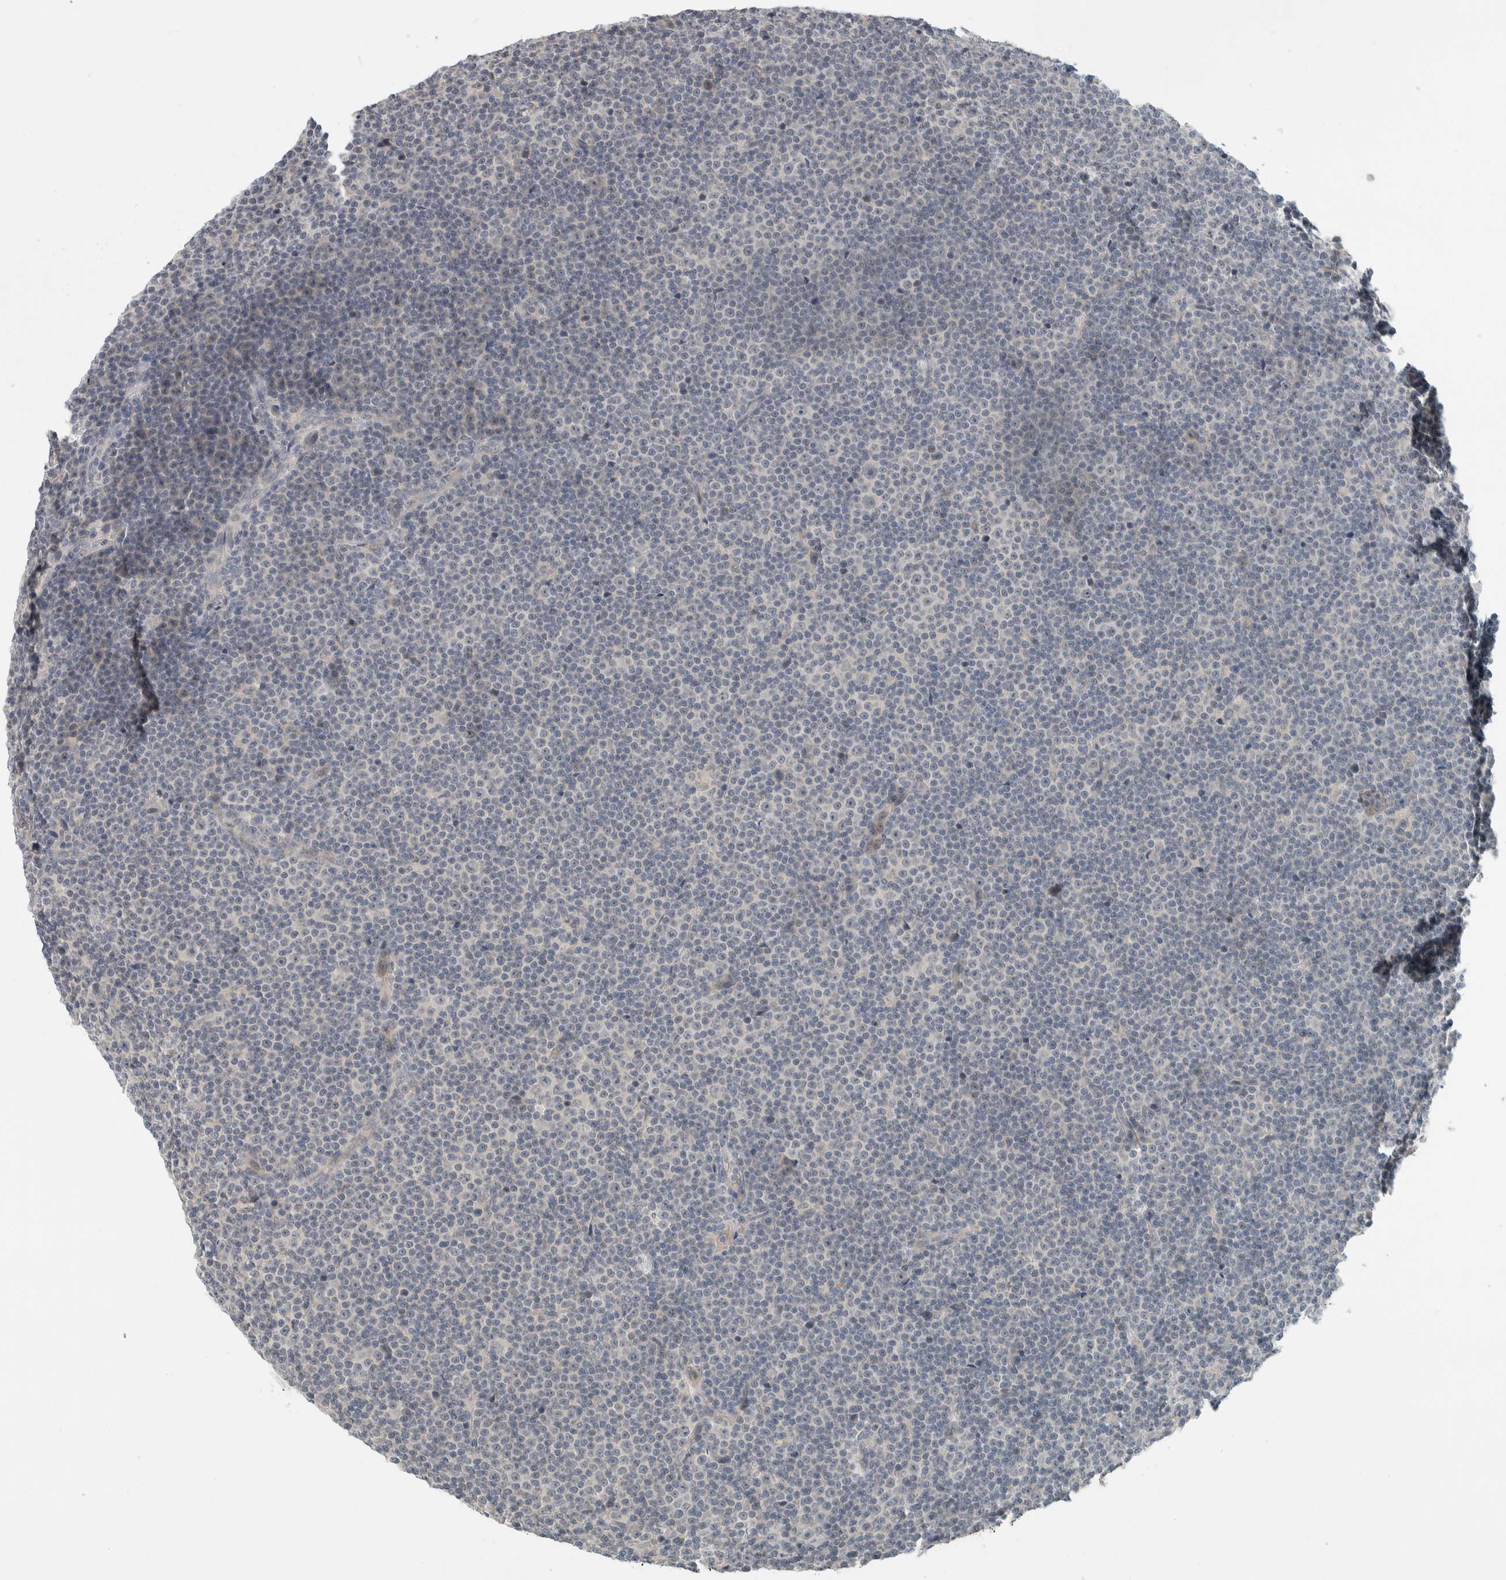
{"staining": {"intensity": "negative", "quantity": "none", "location": "none"}, "tissue": "lymphoma", "cell_type": "Tumor cells", "image_type": "cancer", "snomed": [{"axis": "morphology", "description": "Malignant lymphoma, non-Hodgkin's type, Low grade"}, {"axis": "topography", "description": "Lymph node"}], "caption": "There is no significant expression in tumor cells of malignant lymphoma, non-Hodgkin's type (low-grade). (DAB immunohistochemistry visualized using brightfield microscopy, high magnification).", "gene": "AFP", "patient": {"sex": "female", "age": 67}}